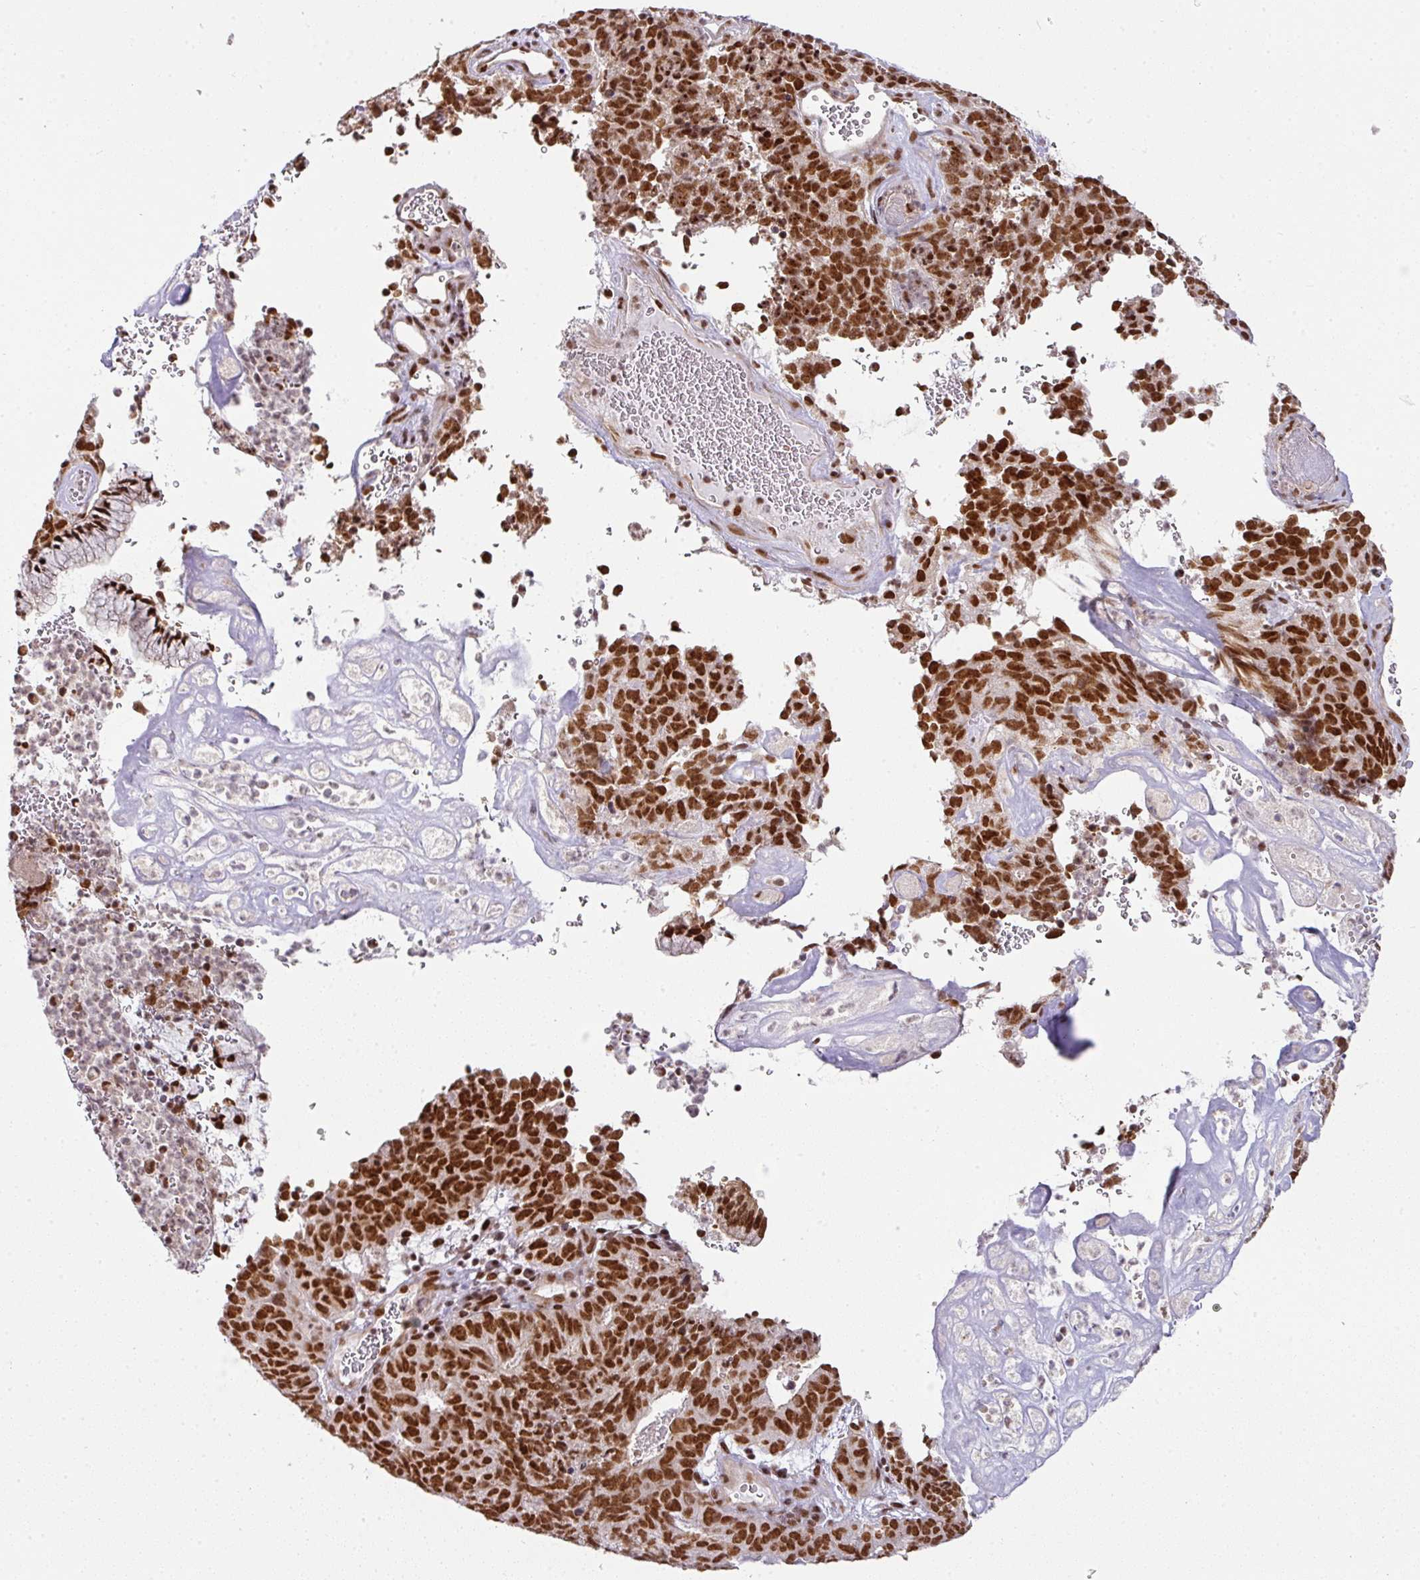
{"staining": {"intensity": "strong", "quantity": ">75%", "location": "nuclear"}, "tissue": "cervical cancer", "cell_type": "Tumor cells", "image_type": "cancer", "snomed": [{"axis": "morphology", "description": "Adenocarcinoma, NOS"}, {"axis": "topography", "description": "Cervix"}], "caption": "Immunohistochemical staining of human cervical cancer reveals high levels of strong nuclear expression in approximately >75% of tumor cells. The staining was performed using DAB to visualize the protein expression in brown, while the nuclei were stained in blue with hematoxylin (Magnification: 20x).", "gene": "NCOA5", "patient": {"sex": "female", "age": 38}}